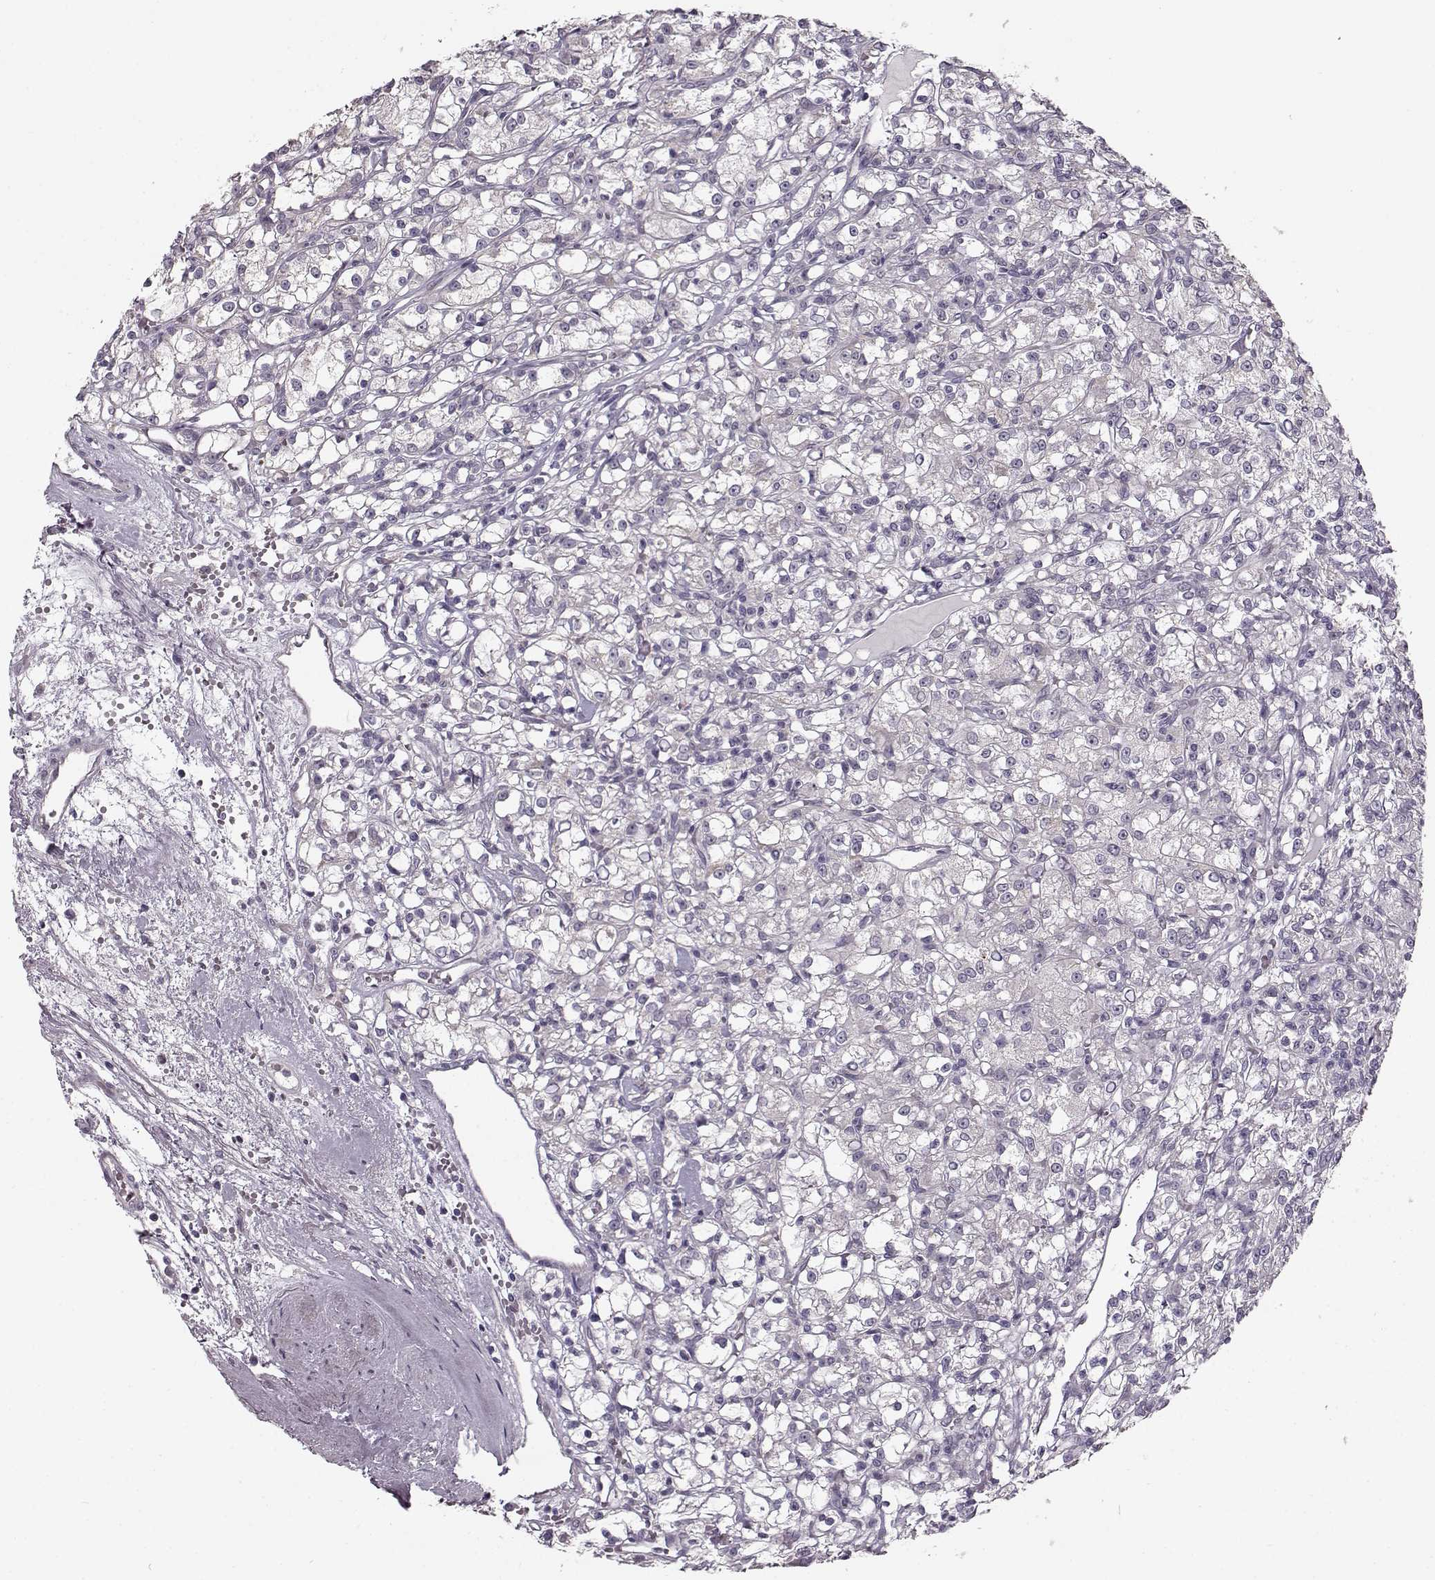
{"staining": {"intensity": "negative", "quantity": "none", "location": "none"}, "tissue": "renal cancer", "cell_type": "Tumor cells", "image_type": "cancer", "snomed": [{"axis": "morphology", "description": "Adenocarcinoma, NOS"}, {"axis": "topography", "description": "Kidney"}], "caption": "IHC micrograph of renal cancer (adenocarcinoma) stained for a protein (brown), which reveals no staining in tumor cells. Brightfield microscopy of immunohistochemistry stained with DAB (brown) and hematoxylin (blue), captured at high magnification.", "gene": "MAP6D1", "patient": {"sex": "female", "age": 59}}